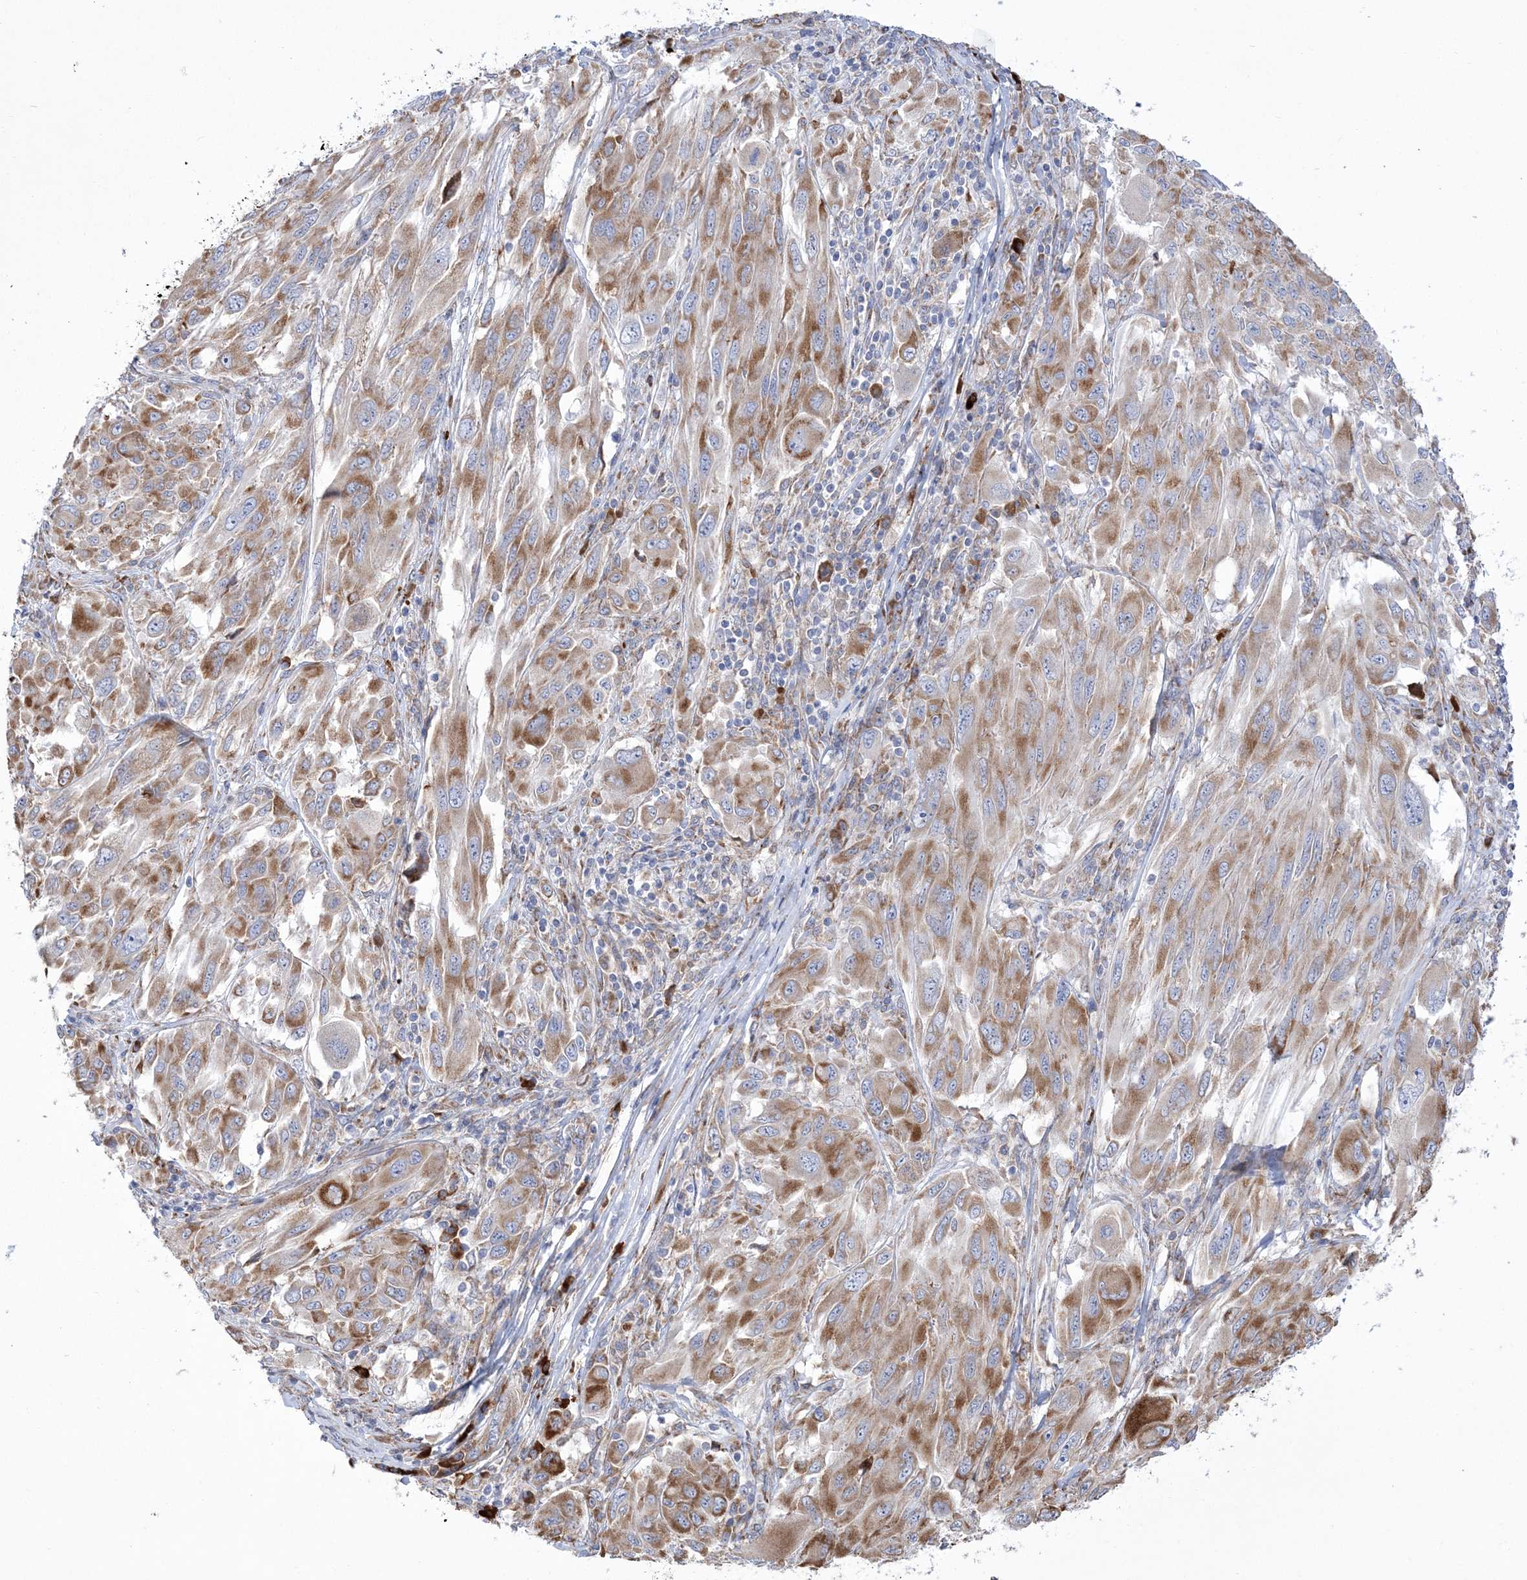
{"staining": {"intensity": "moderate", "quantity": ">75%", "location": "cytoplasmic/membranous"}, "tissue": "melanoma", "cell_type": "Tumor cells", "image_type": "cancer", "snomed": [{"axis": "morphology", "description": "Malignant melanoma, NOS"}, {"axis": "topography", "description": "Skin"}], "caption": "The photomicrograph exhibits staining of melanoma, revealing moderate cytoplasmic/membranous protein staining (brown color) within tumor cells.", "gene": "MED31", "patient": {"sex": "female", "age": 91}}